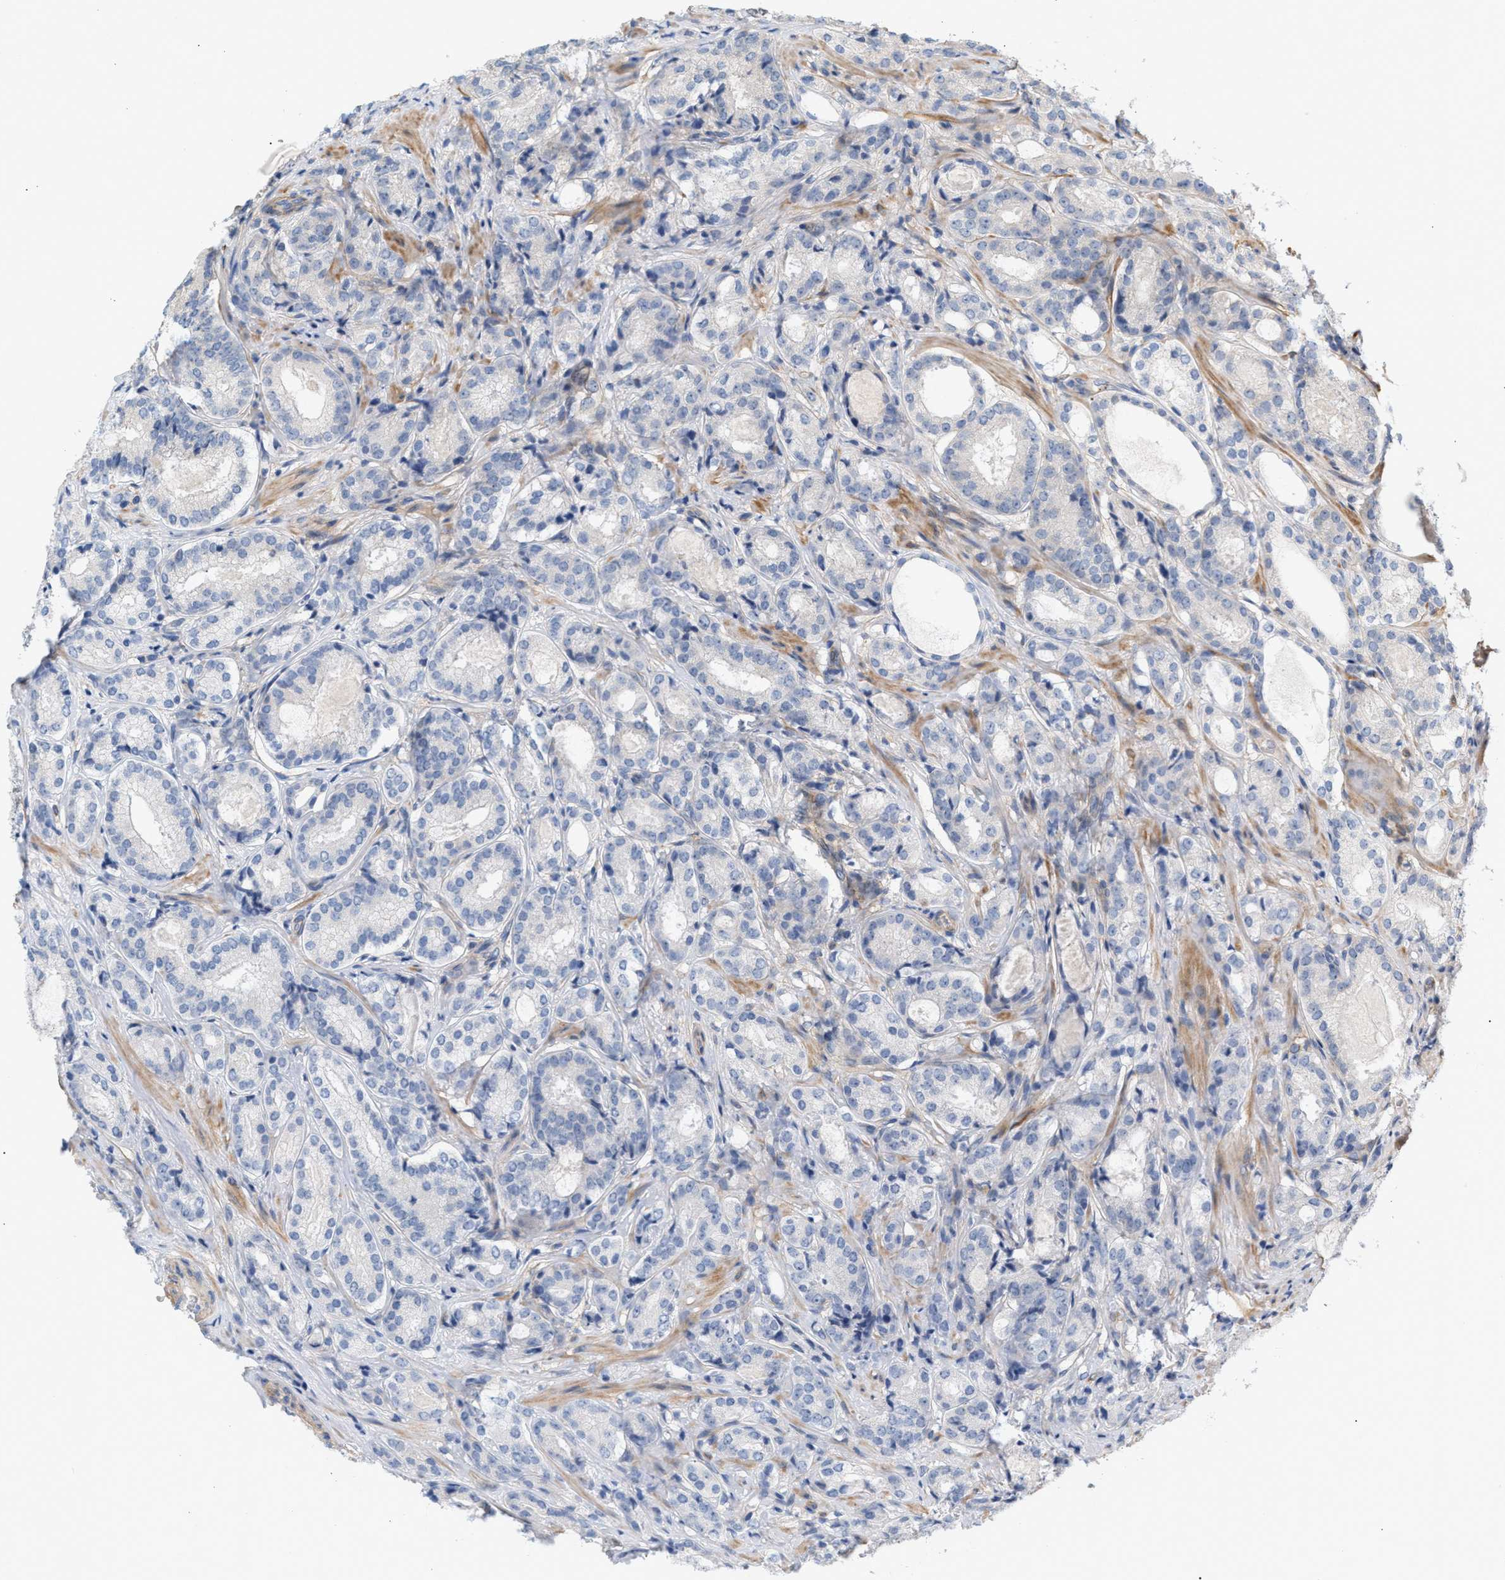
{"staining": {"intensity": "negative", "quantity": "none", "location": "none"}, "tissue": "prostate cancer", "cell_type": "Tumor cells", "image_type": "cancer", "snomed": [{"axis": "morphology", "description": "Adenocarcinoma, Low grade"}, {"axis": "topography", "description": "Prostate"}], "caption": "This is a histopathology image of immunohistochemistry (IHC) staining of prostate low-grade adenocarcinoma, which shows no expression in tumor cells. (Brightfield microscopy of DAB (3,3'-diaminobenzidine) IHC at high magnification).", "gene": "LRCH1", "patient": {"sex": "male", "age": 69}}